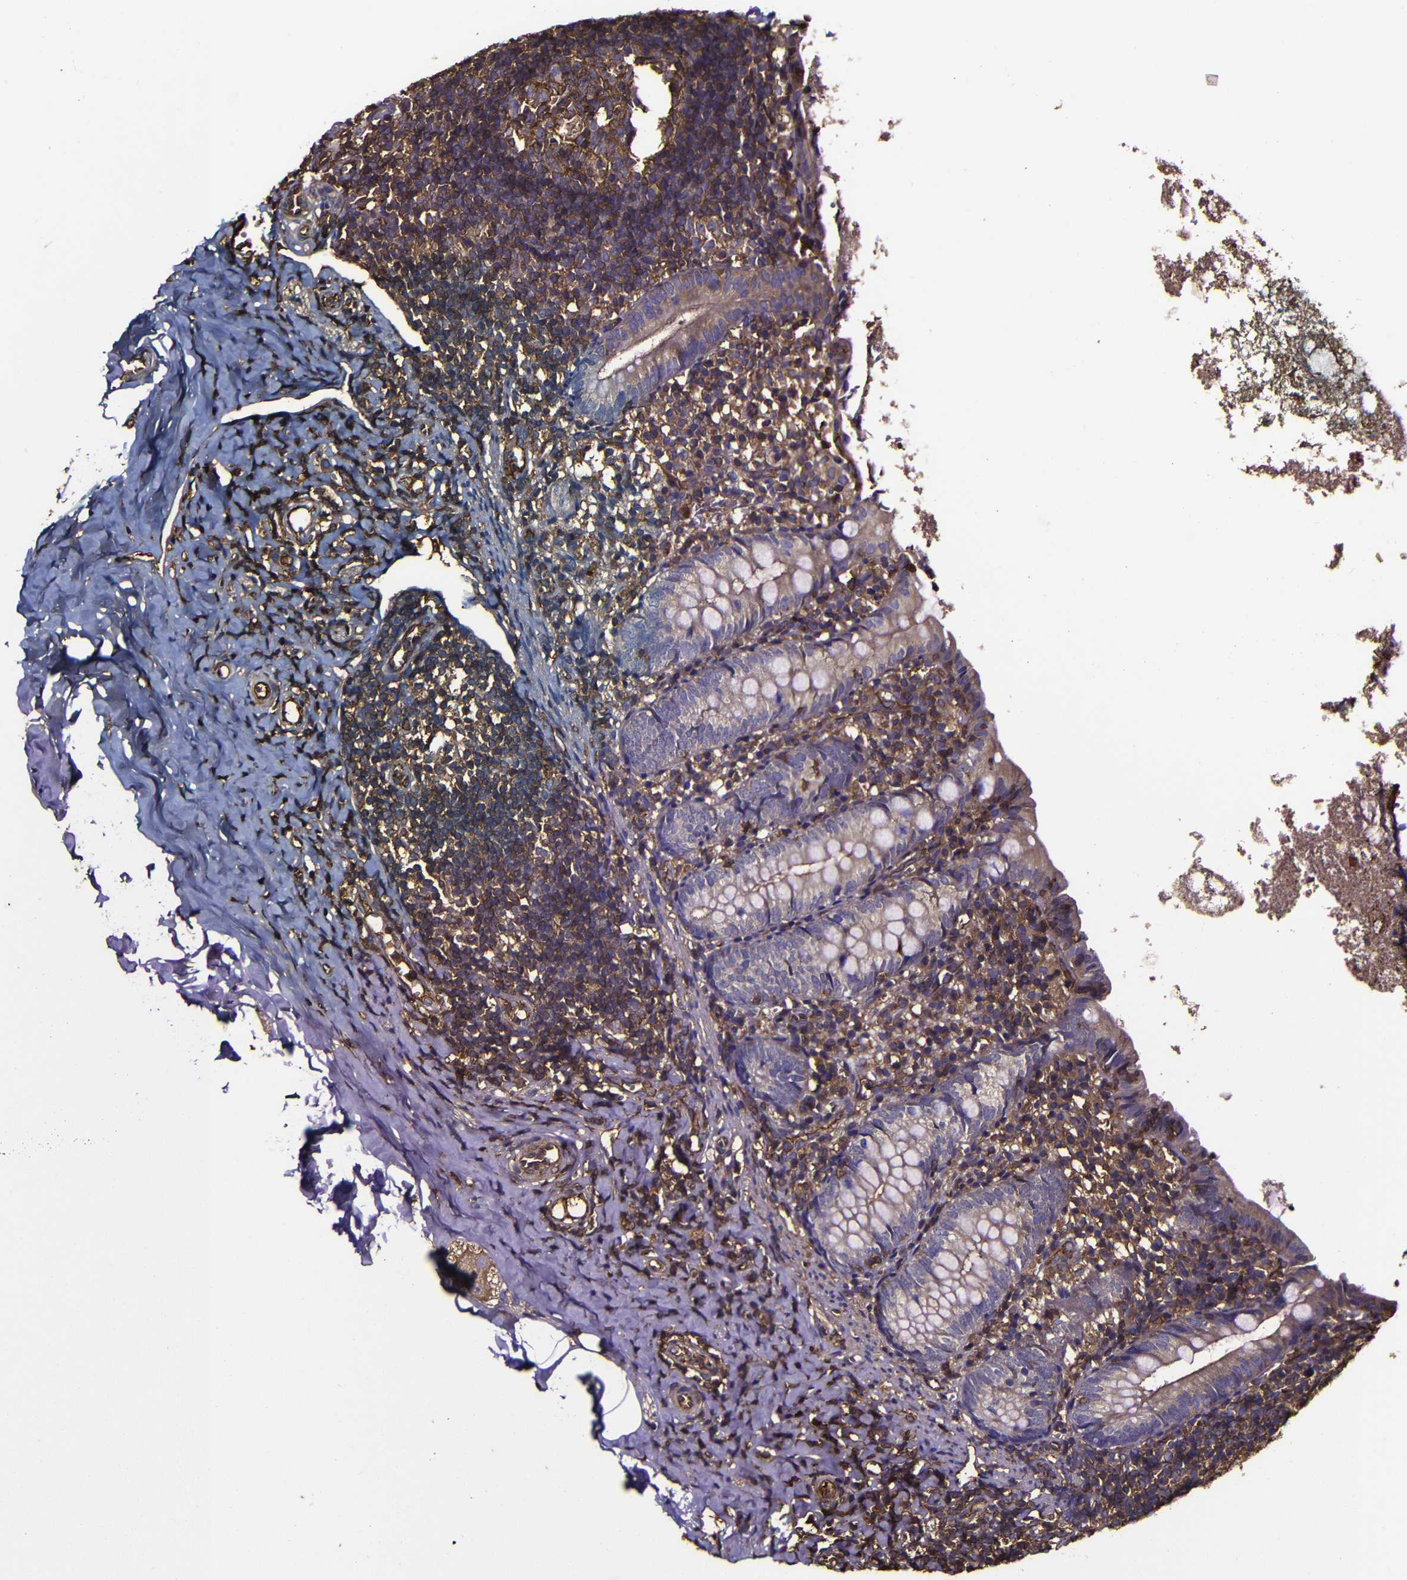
{"staining": {"intensity": "moderate", "quantity": ">75%", "location": "cytoplasmic/membranous"}, "tissue": "appendix", "cell_type": "Glandular cells", "image_type": "normal", "snomed": [{"axis": "morphology", "description": "Normal tissue, NOS"}, {"axis": "topography", "description": "Appendix"}], "caption": "A medium amount of moderate cytoplasmic/membranous expression is seen in about >75% of glandular cells in unremarkable appendix. (Brightfield microscopy of DAB IHC at high magnification).", "gene": "MSN", "patient": {"sex": "female", "age": 10}}